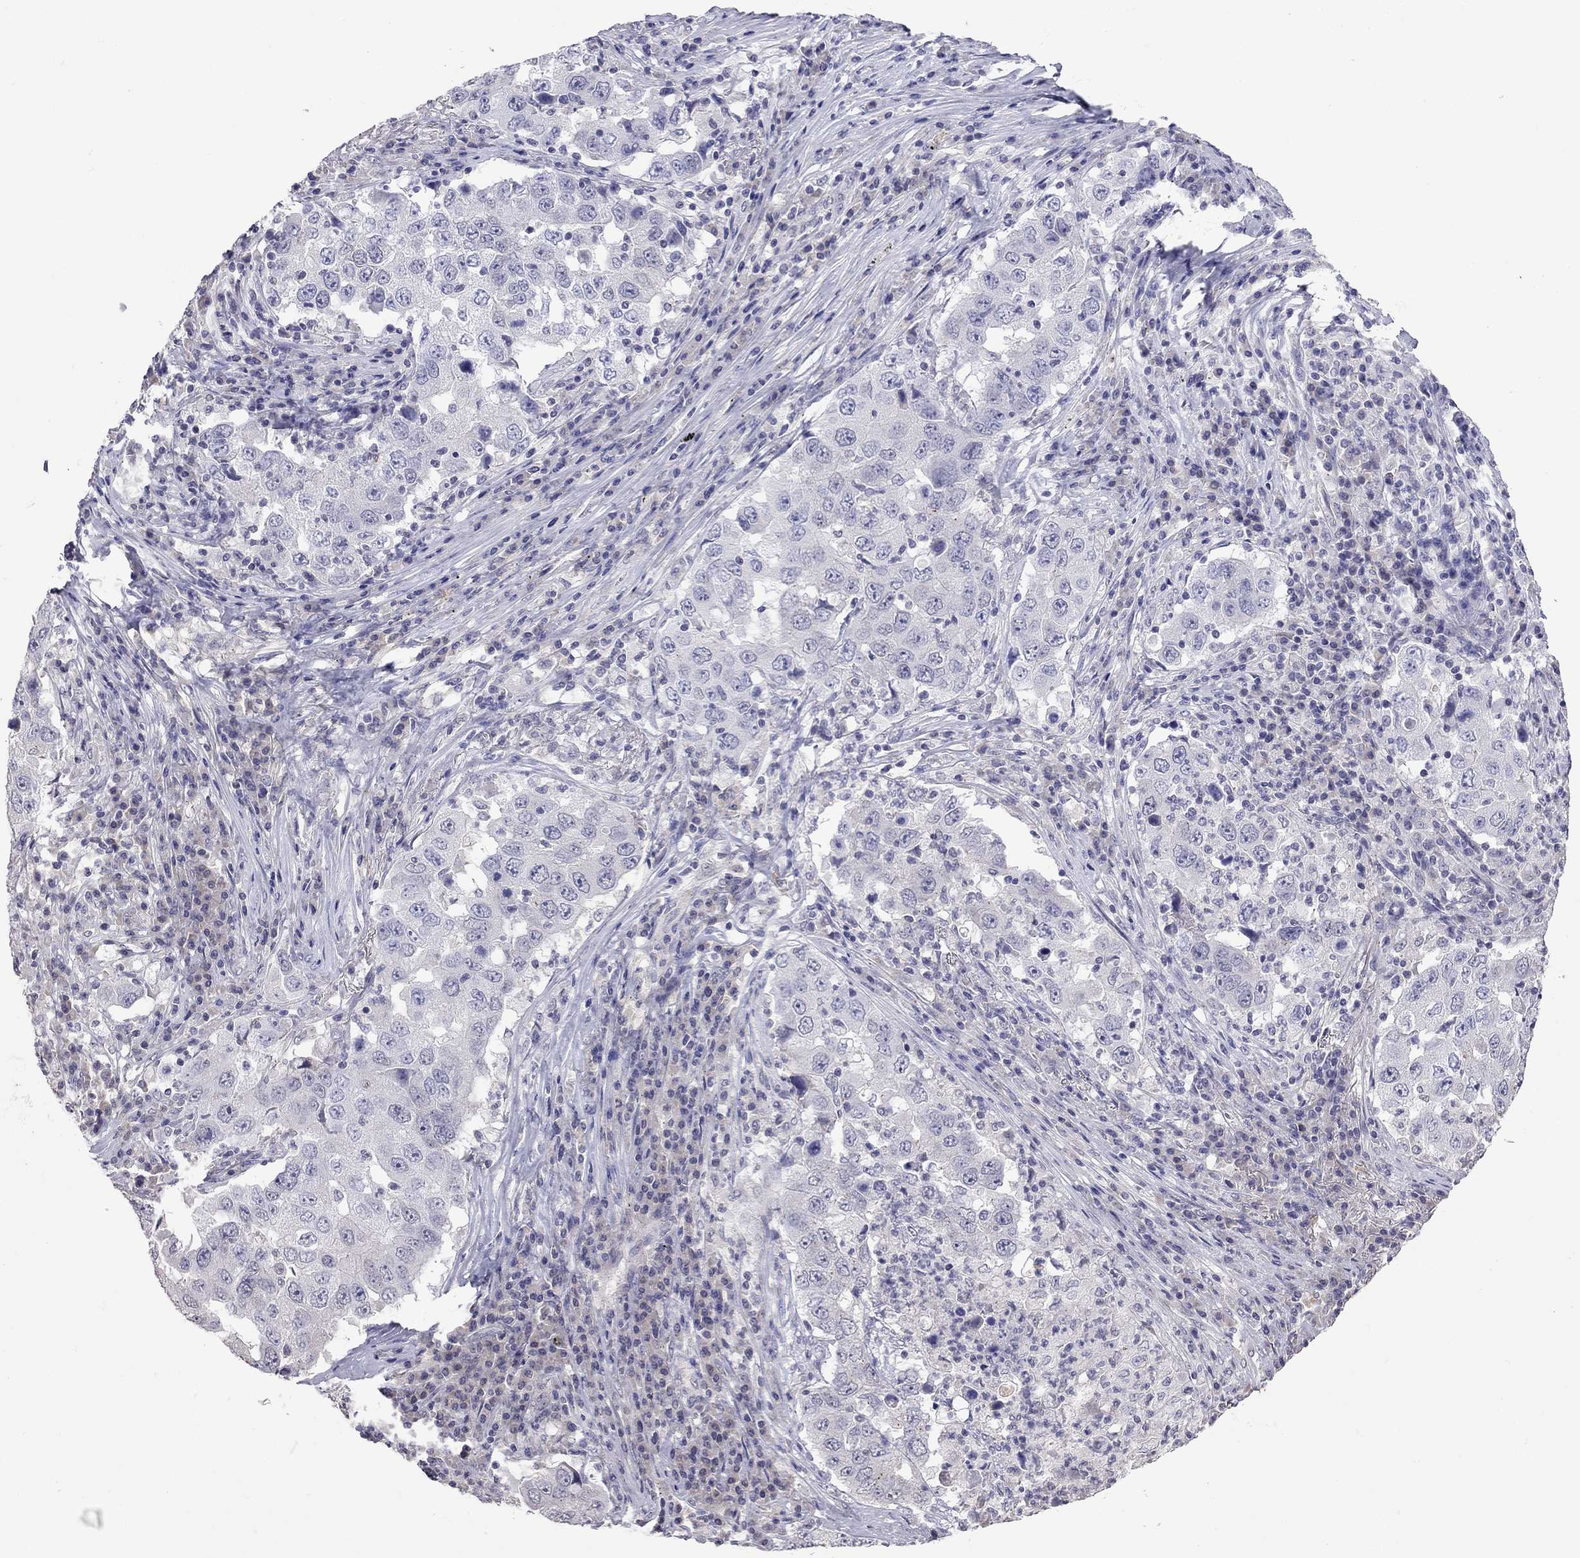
{"staining": {"intensity": "negative", "quantity": "none", "location": "none"}, "tissue": "lung cancer", "cell_type": "Tumor cells", "image_type": "cancer", "snomed": [{"axis": "morphology", "description": "Adenocarcinoma, NOS"}, {"axis": "topography", "description": "Lung"}], "caption": "Tumor cells are negative for protein expression in human lung cancer (adenocarcinoma).", "gene": "WNK3", "patient": {"sex": "male", "age": 73}}